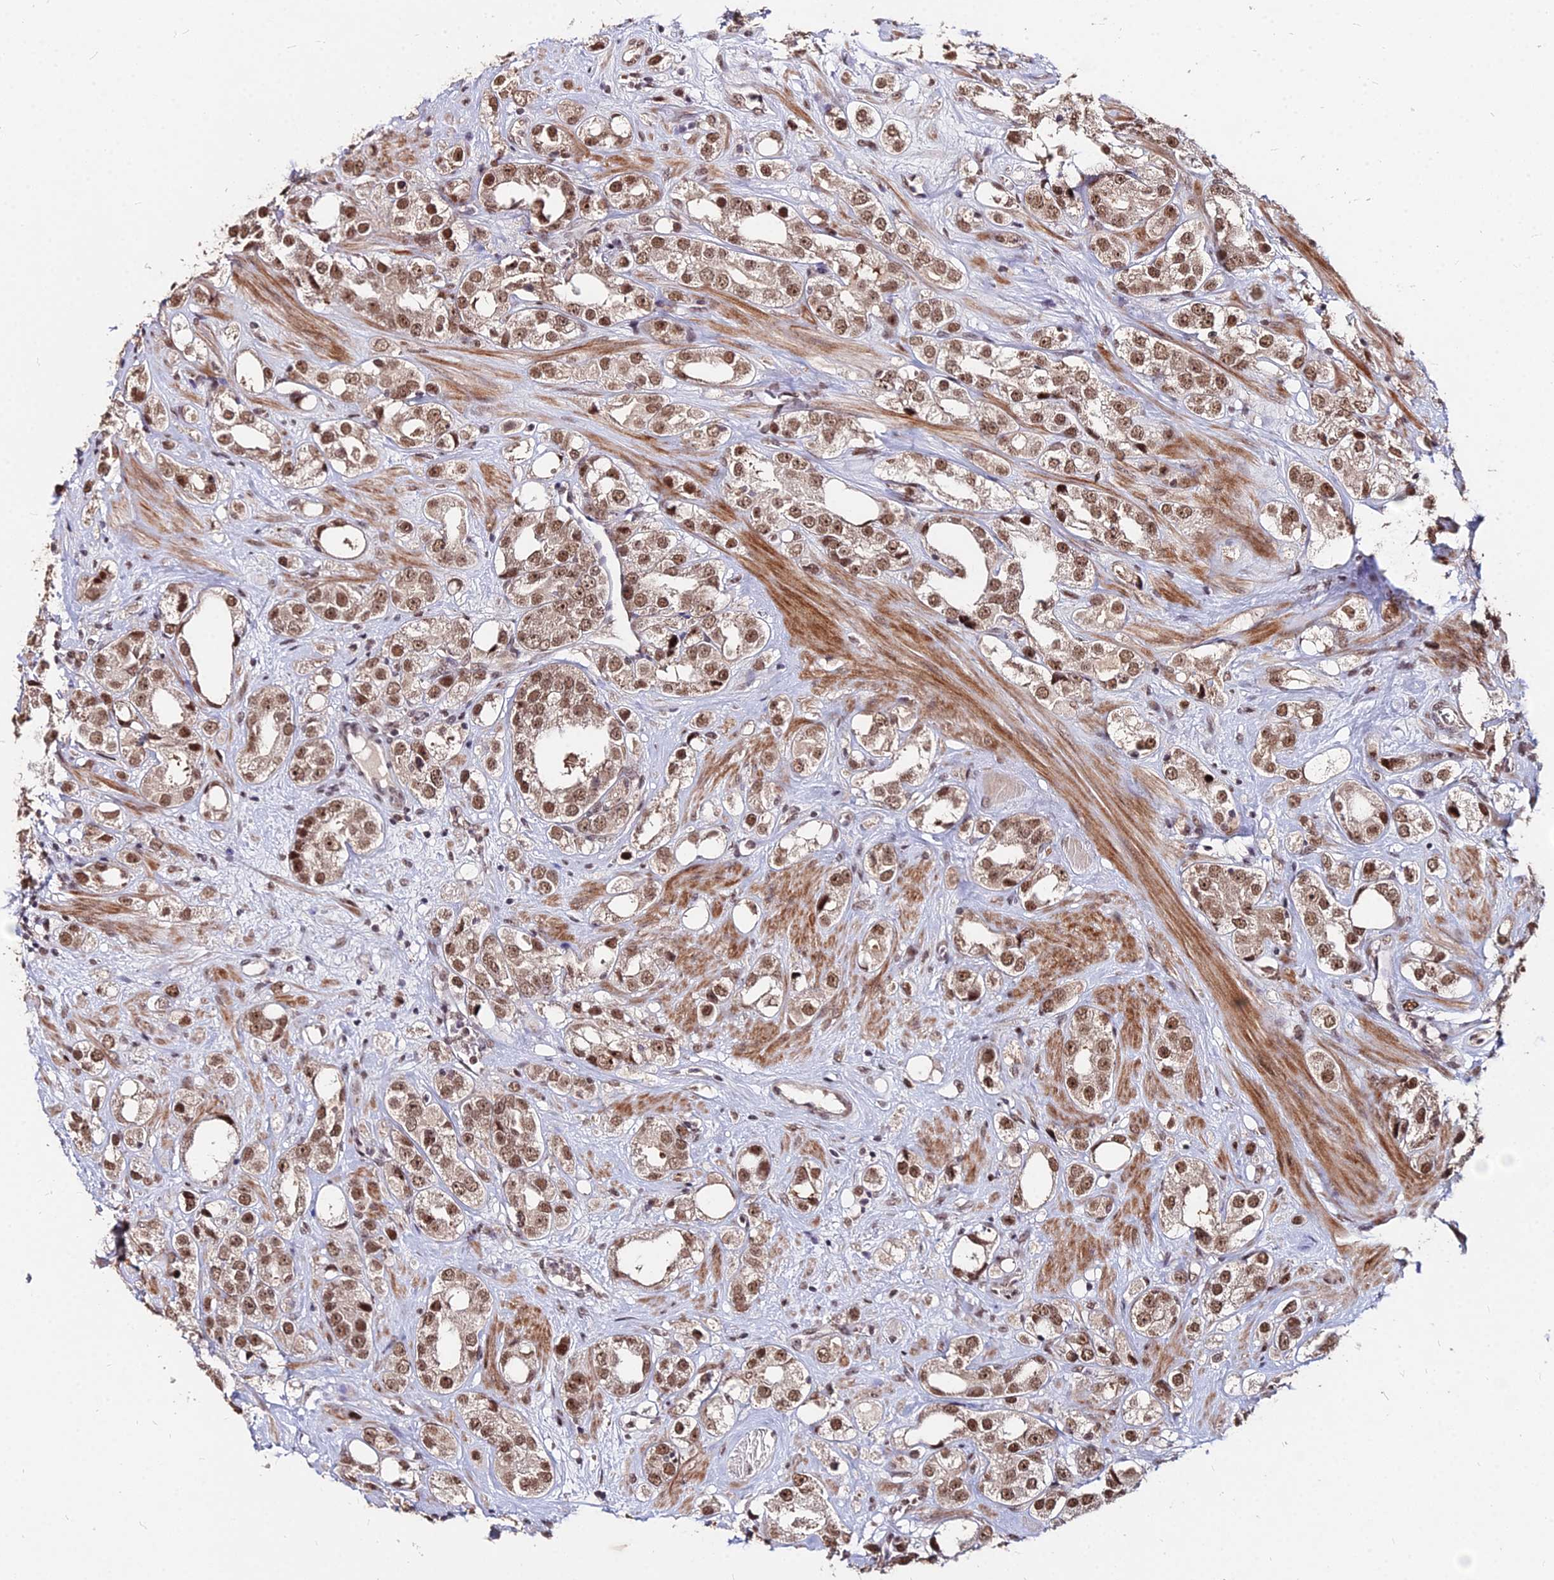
{"staining": {"intensity": "moderate", "quantity": ">75%", "location": "nuclear"}, "tissue": "prostate cancer", "cell_type": "Tumor cells", "image_type": "cancer", "snomed": [{"axis": "morphology", "description": "Adenocarcinoma, NOS"}, {"axis": "topography", "description": "Prostate"}], "caption": "Protein analysis of prostate cancer (adenocarcinoma) tissue demonstrates moderate nuclear positivity in approximately >75% of tumor cells. The staining is performed using DAB (3,3'-diaminobenzidine) brown chromogen to label protein expression. The nuclei are counter-stained blue using hematoxylin.", "gene": "ZBED4", "patient": {"sex": "male", "age": 79}}